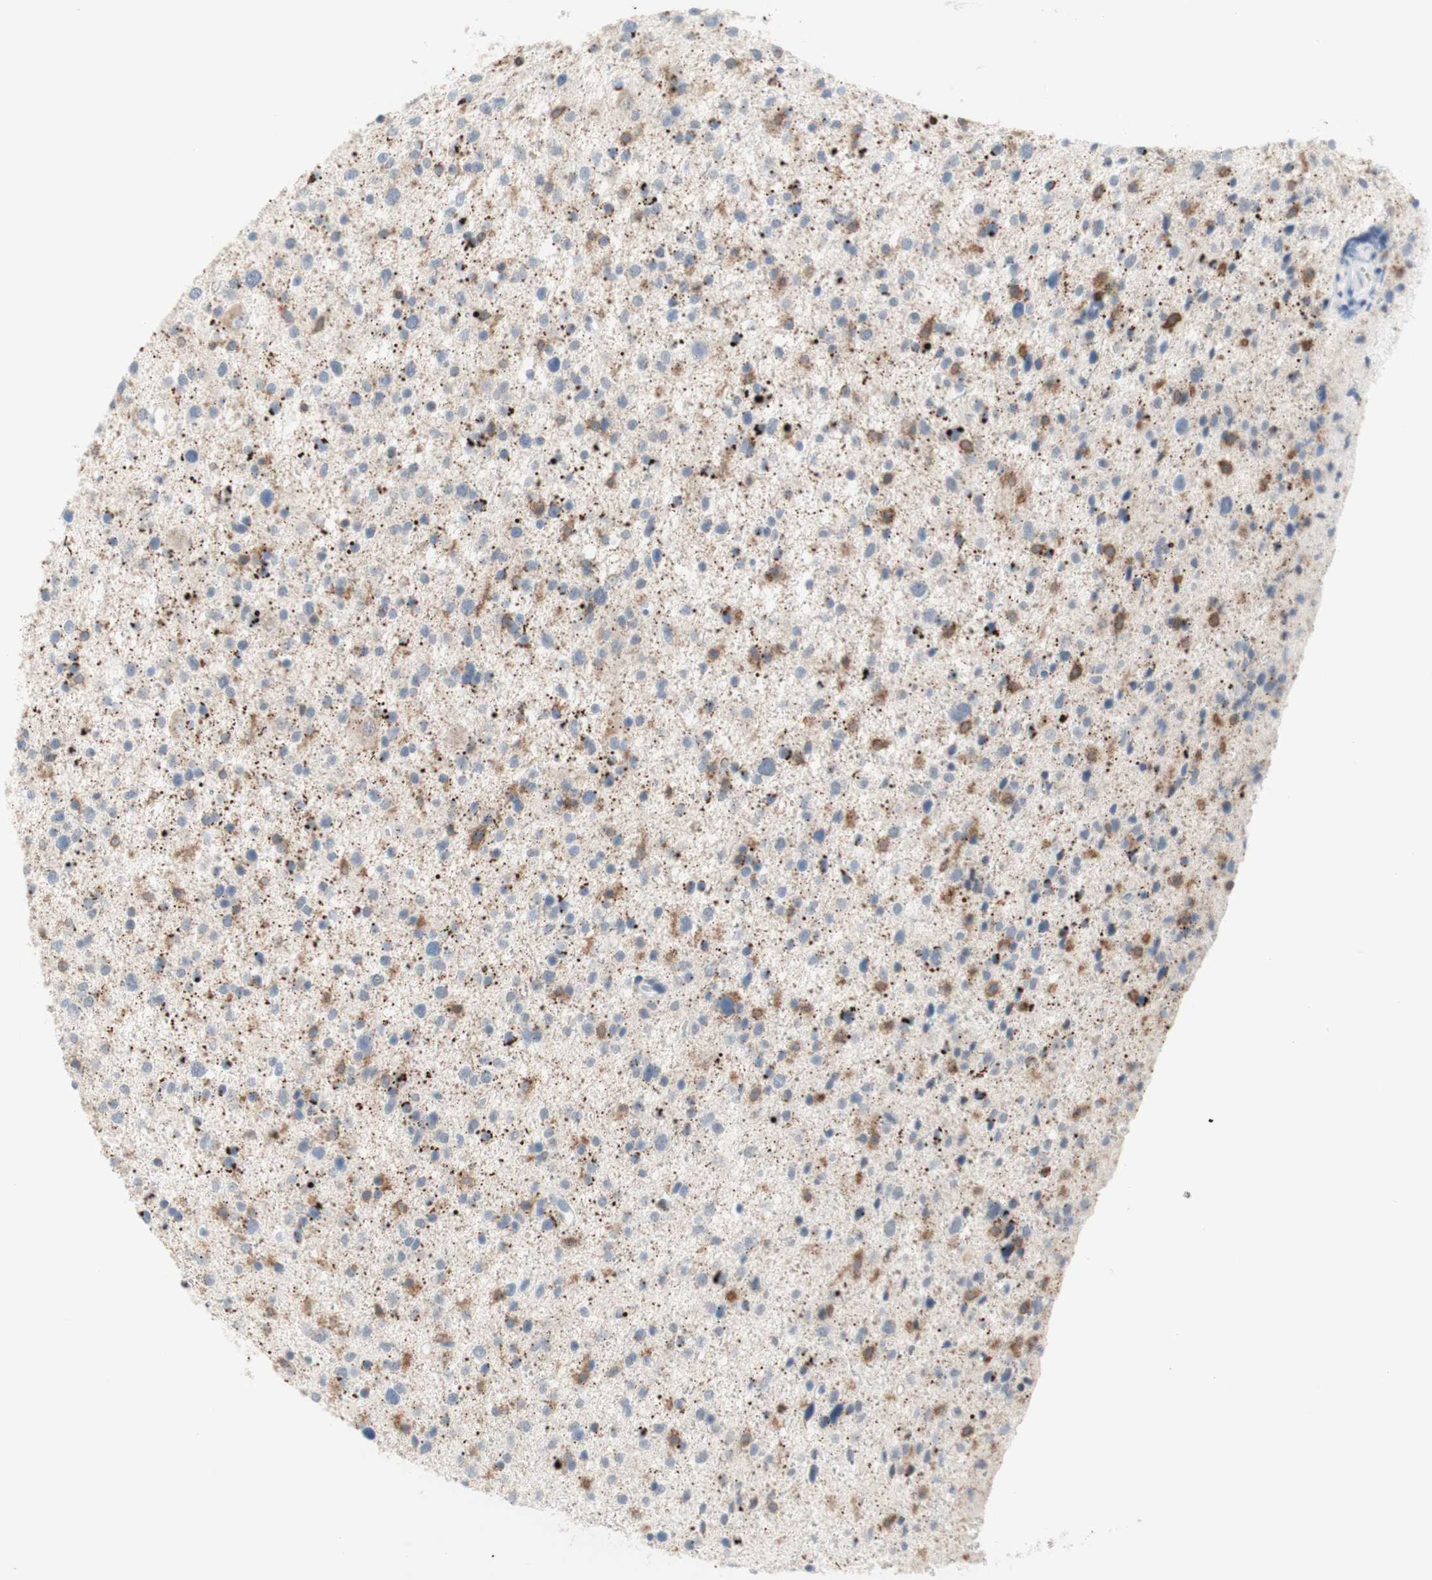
{"staining": {"intensity": "moderate", "quantity": "<25%", "location": "cytoplasmic/membranous"}, "tissue": "glioma", "cell_type": "Tumor cells", "image_type": "cancer", "snomed": [{"axis": "morphology", "description": "Glioma, malignant, Low grade"}, {"axis": "topography", "description": "Brain"}], "caption": "Tumor cells show moderate cytoplasmic/membranous positivity in approximately <25% of cells in low-grade glioma (malignant).", "gene": "SPINK6", "patient": {"sex": "female", "age": 37}}